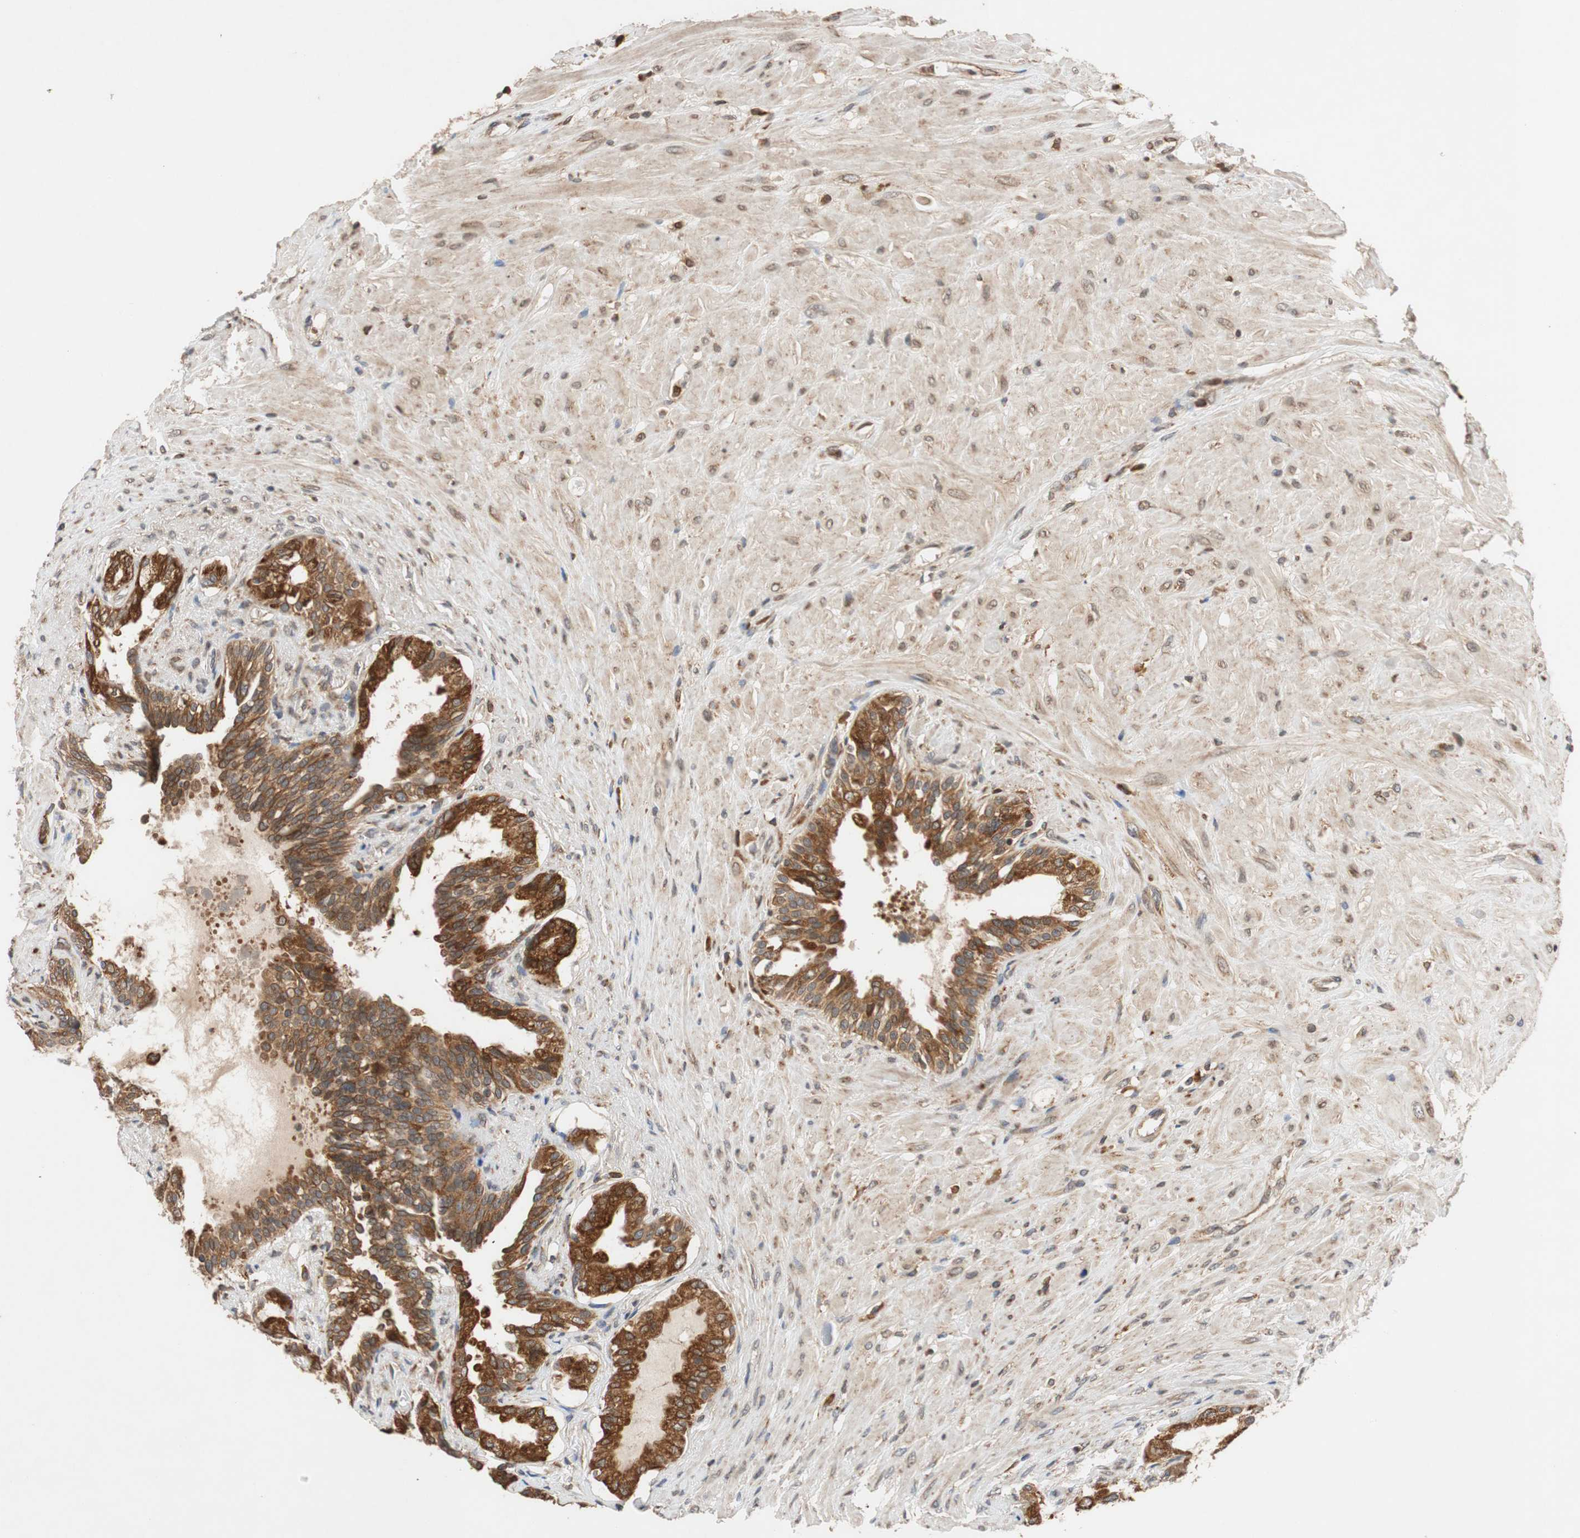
{"staining": {"intensity": "strong", "quantity": ">75%", "location": "cytoplasmic/membranous"}, "tissue": "seminal vesicle", "cell_type": "Glandular cells", "image_type": "normal", "snomed": [{"axis": "morphology", "description": "Normal tissue, NOS"}, {"axis": "topography", "description": "Seminal veicle"}], "caption": "Immunohistochemistry of benign human seminal vesicle demonstrates high levels of strong cytoplasmic/membranous staining in about >75% of glandular cells. (Brightfield microscopy of DAB IHC at high magnification).", "gene": "AUP1", "patient": {"sex": "male", "age": 61}}